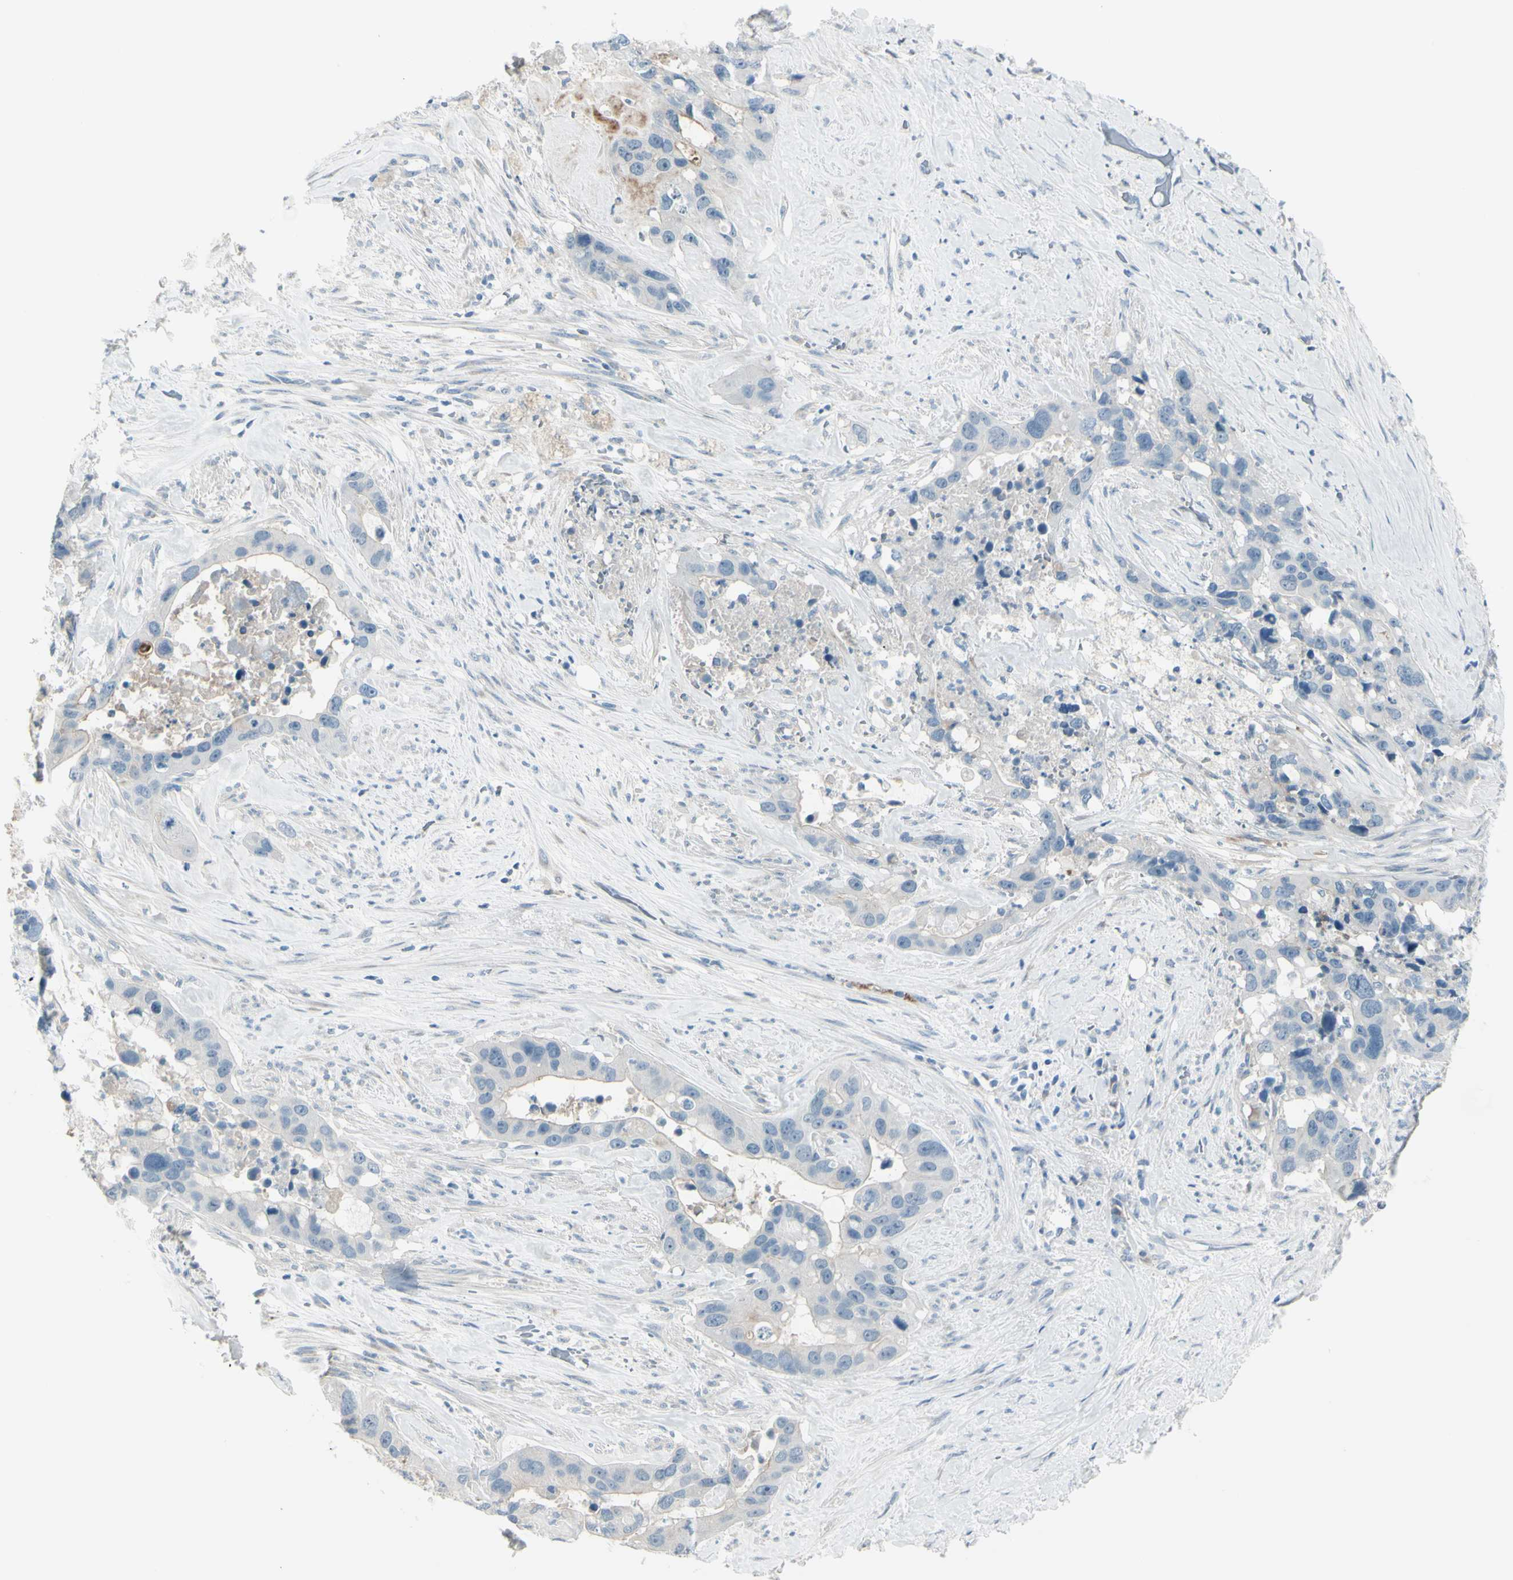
{"staining": {"intensity": "negative", "quantity": "none", "location": "none"}, "tissue": "liver cancer", "cell_type": "Tumor cells", "image_type": "cancer", "snomed": [{"axis": "morphology", "description": "Cholangiocarcinoma"}, {"axis": "topography", "description": "Liver"}], "caption": "Image shows no significant protein staining in tumor cells of liver cancer.", "gene": "GPR34", "patient": {"sex": "female", "age": 65}}